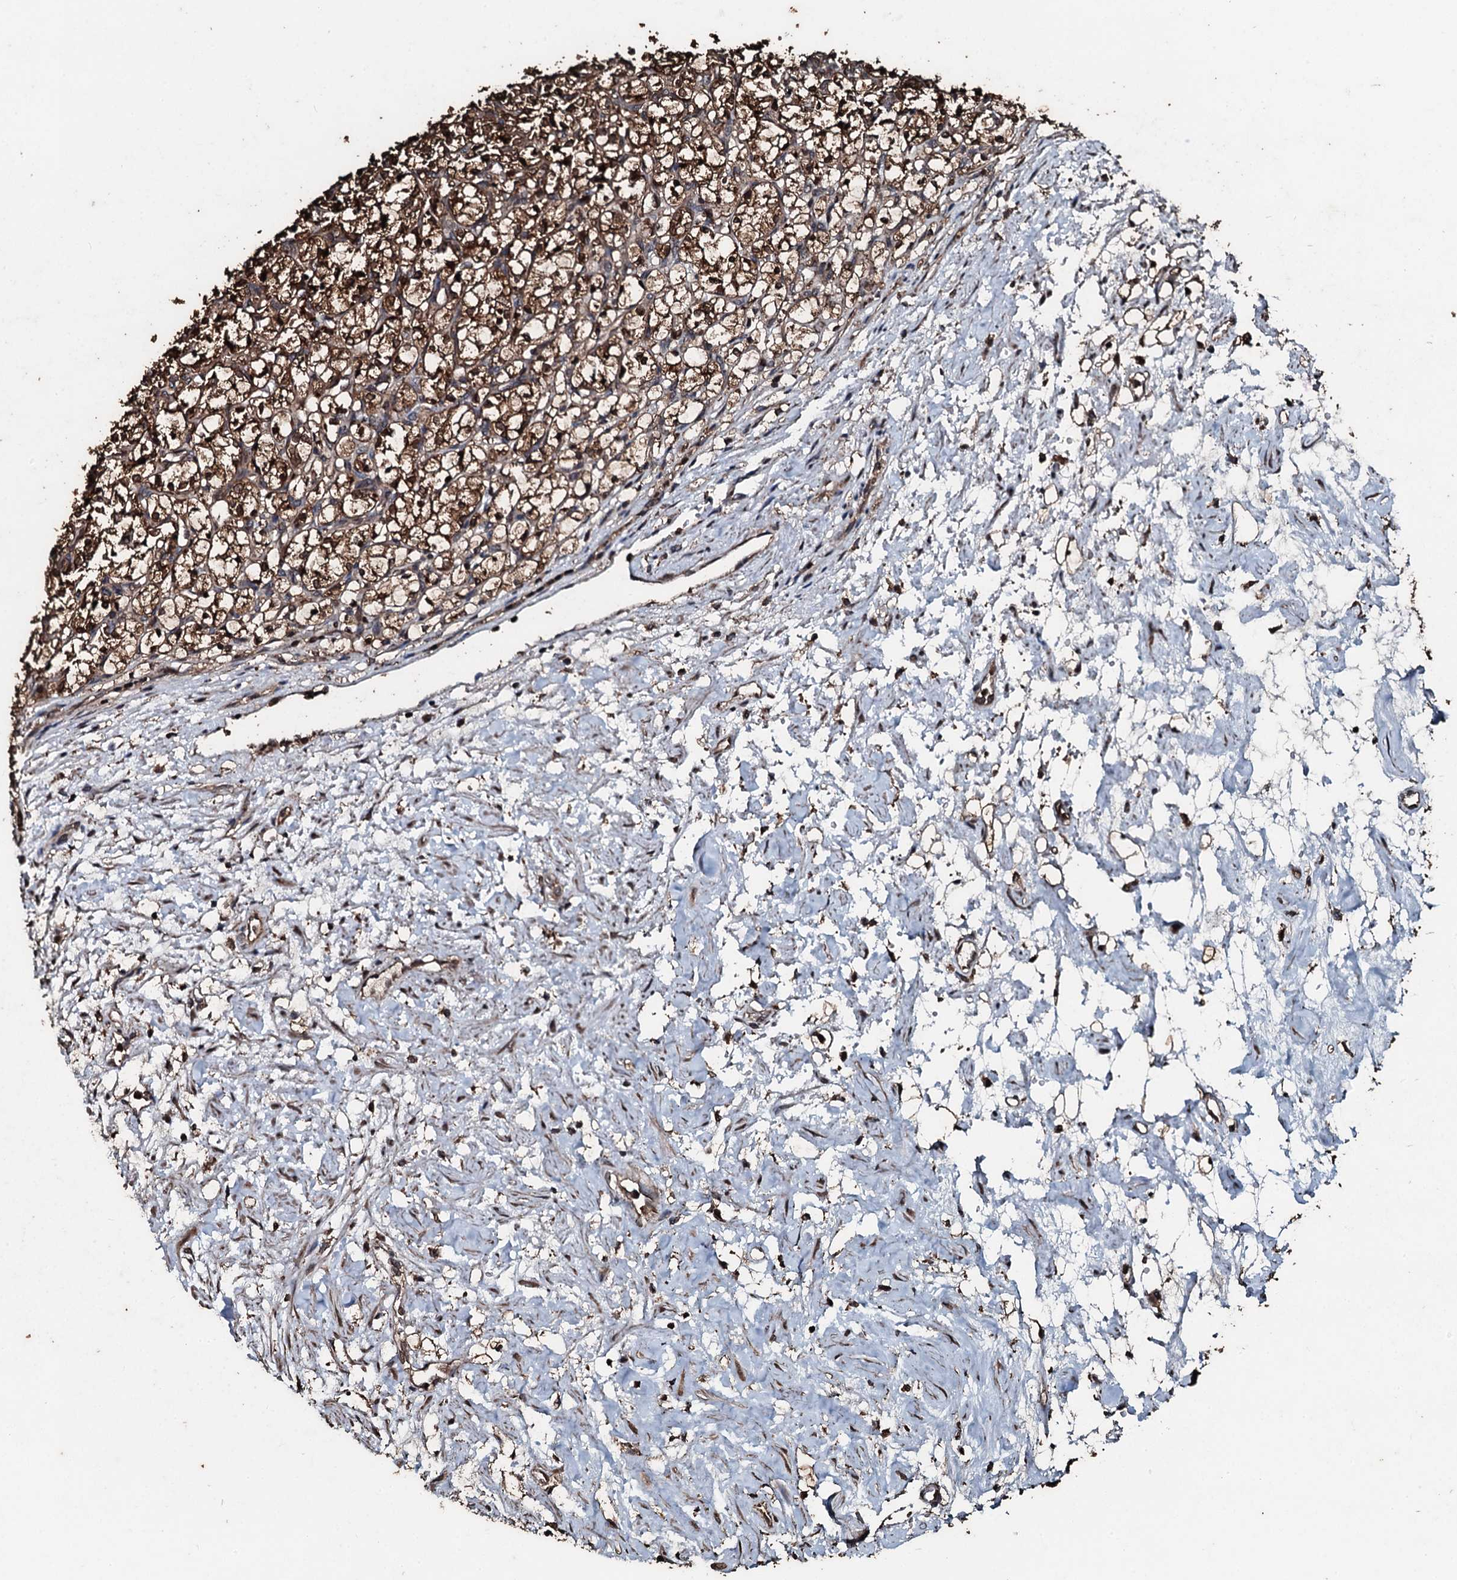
{"staining": {"intensity": "moderate", "quantity": ">75%", "location": "cytoplasmic/membranous,nuclear"}, "tissue": "renal cancer", "cell_type": "Tumor cells", "image_type": "cancer", "snomed": [{"axis": "morphology", "description": "Adenocarcinoma, NOS"}, {"axis": "topography", "description": "Kidney"}], "caption": "Renal cancer (adenocarcinoma) was stained to show a protein in brown. There is medium levels of moderate cytoplasmic/membranous and nuclear expression in about >75% of tumor cells.", "gene": "FAAP24", "patient": {"sex": "female", "age": 69}}